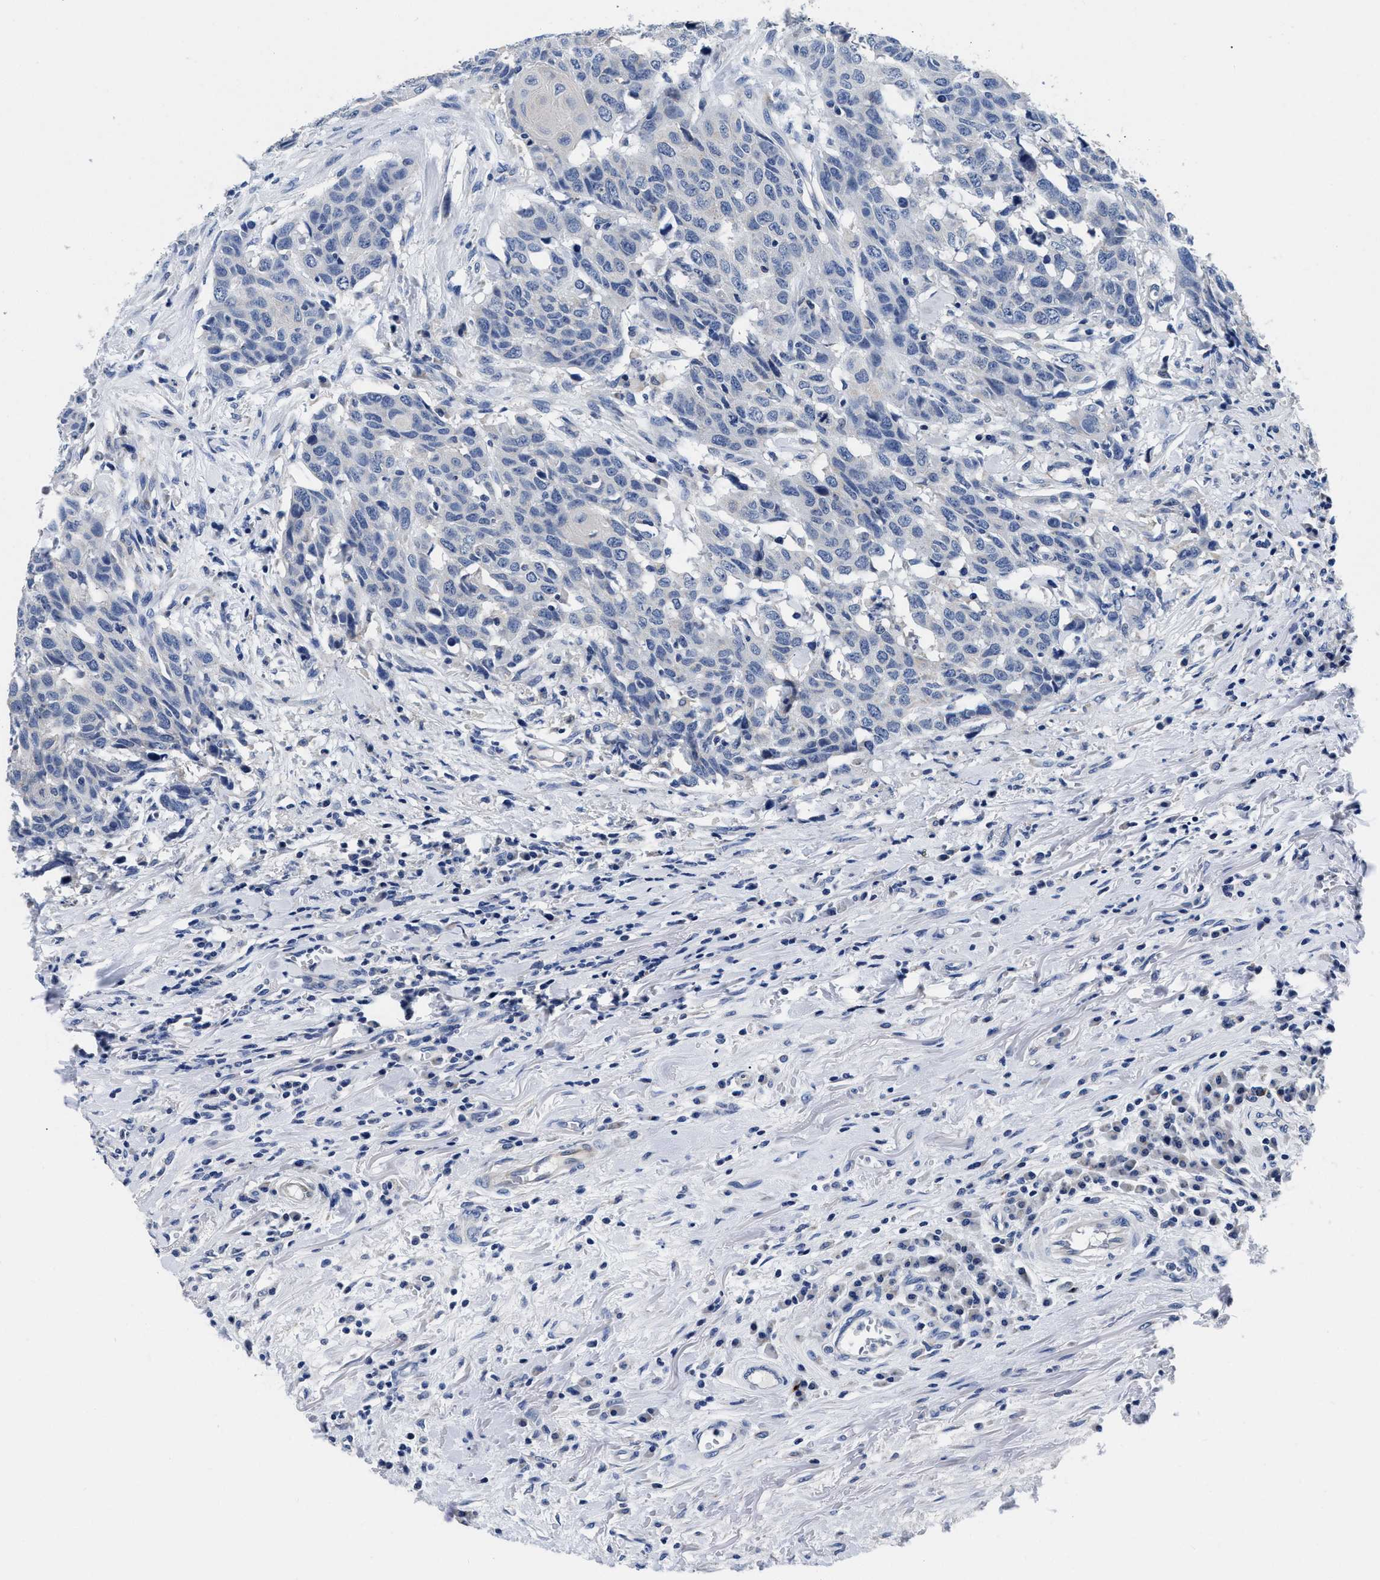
{"staining": {"intensity": "negative", "quantity": "none", "location": "none"}, "tissue": "head and neck cancer", "cell_type": "Tumor cells", "image_type": "cancer", "snomed": [{"axis": "morphology", "description": "Squamous cell carcinoma, NOS"}, {"axis": "topography", "description": "Head-Neck"}], "caption": "The photomicrograph reveals no significant positivity in tumor cells of head and neck squamous cell carcinoma.", "gene": "SLC35F1", "patient": {"sex": "male", "age": 66}}